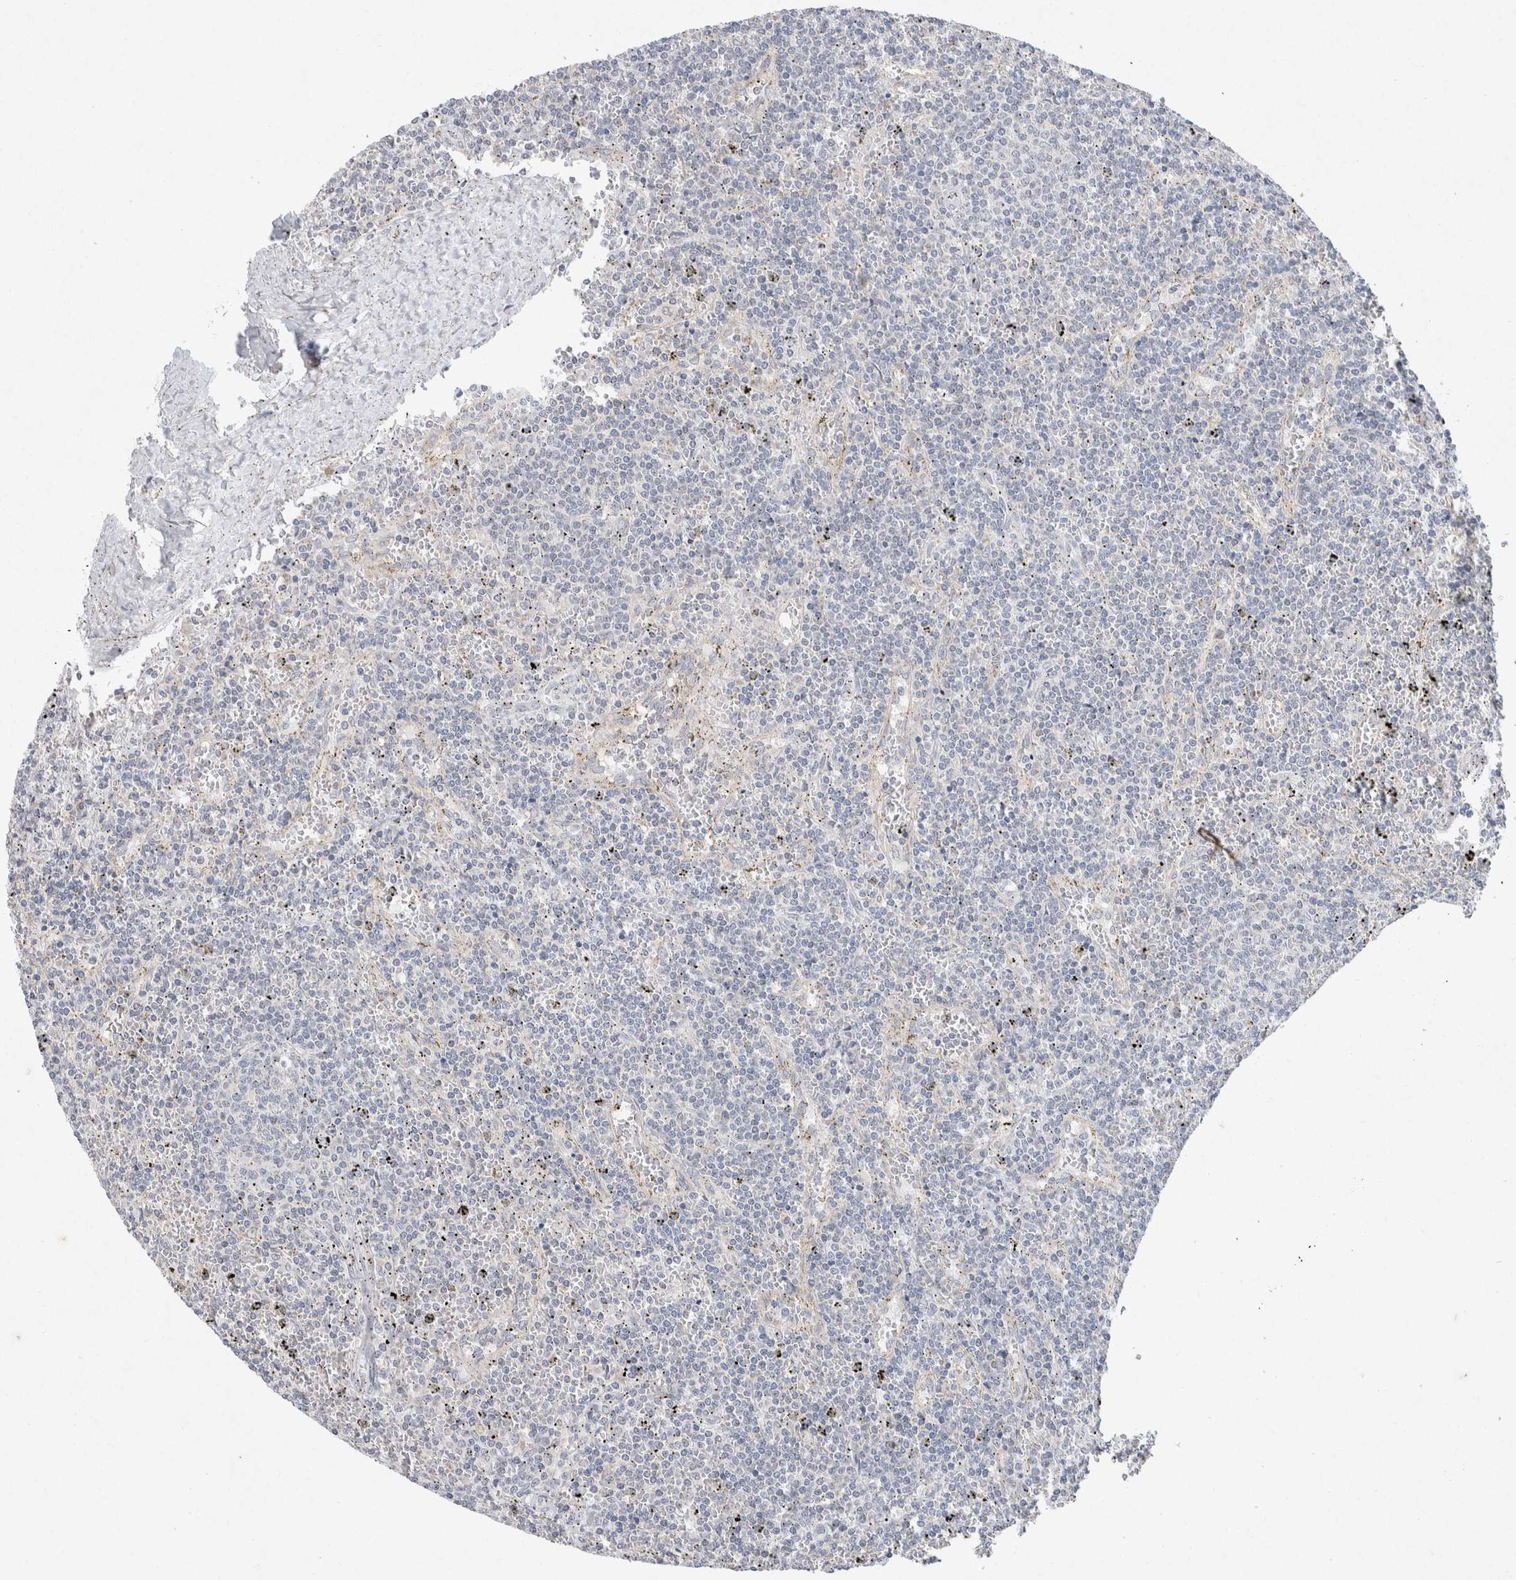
{"staining": {"intensity": "negative", "quantity": "none", "location": "none"}, "tissue": "lymphoma", "cell_type": "Tumor cells", "image_type": "cancer", "snomed": [{"axis": "morphology", "description": "Malignant lymphoma, non-Hodgkin's type, Low grade"}, {"axis": "topography", "description": "Spleen"}], "caption": "The micrograph demonstrates no staining of tumor cells in lymphoma. The staining is performed using DAB brown chromogen with nuclei counter-stained in using hematoxylin.", "gene": "CMTM4", "patient": {"sex": "female", "age": 50}}